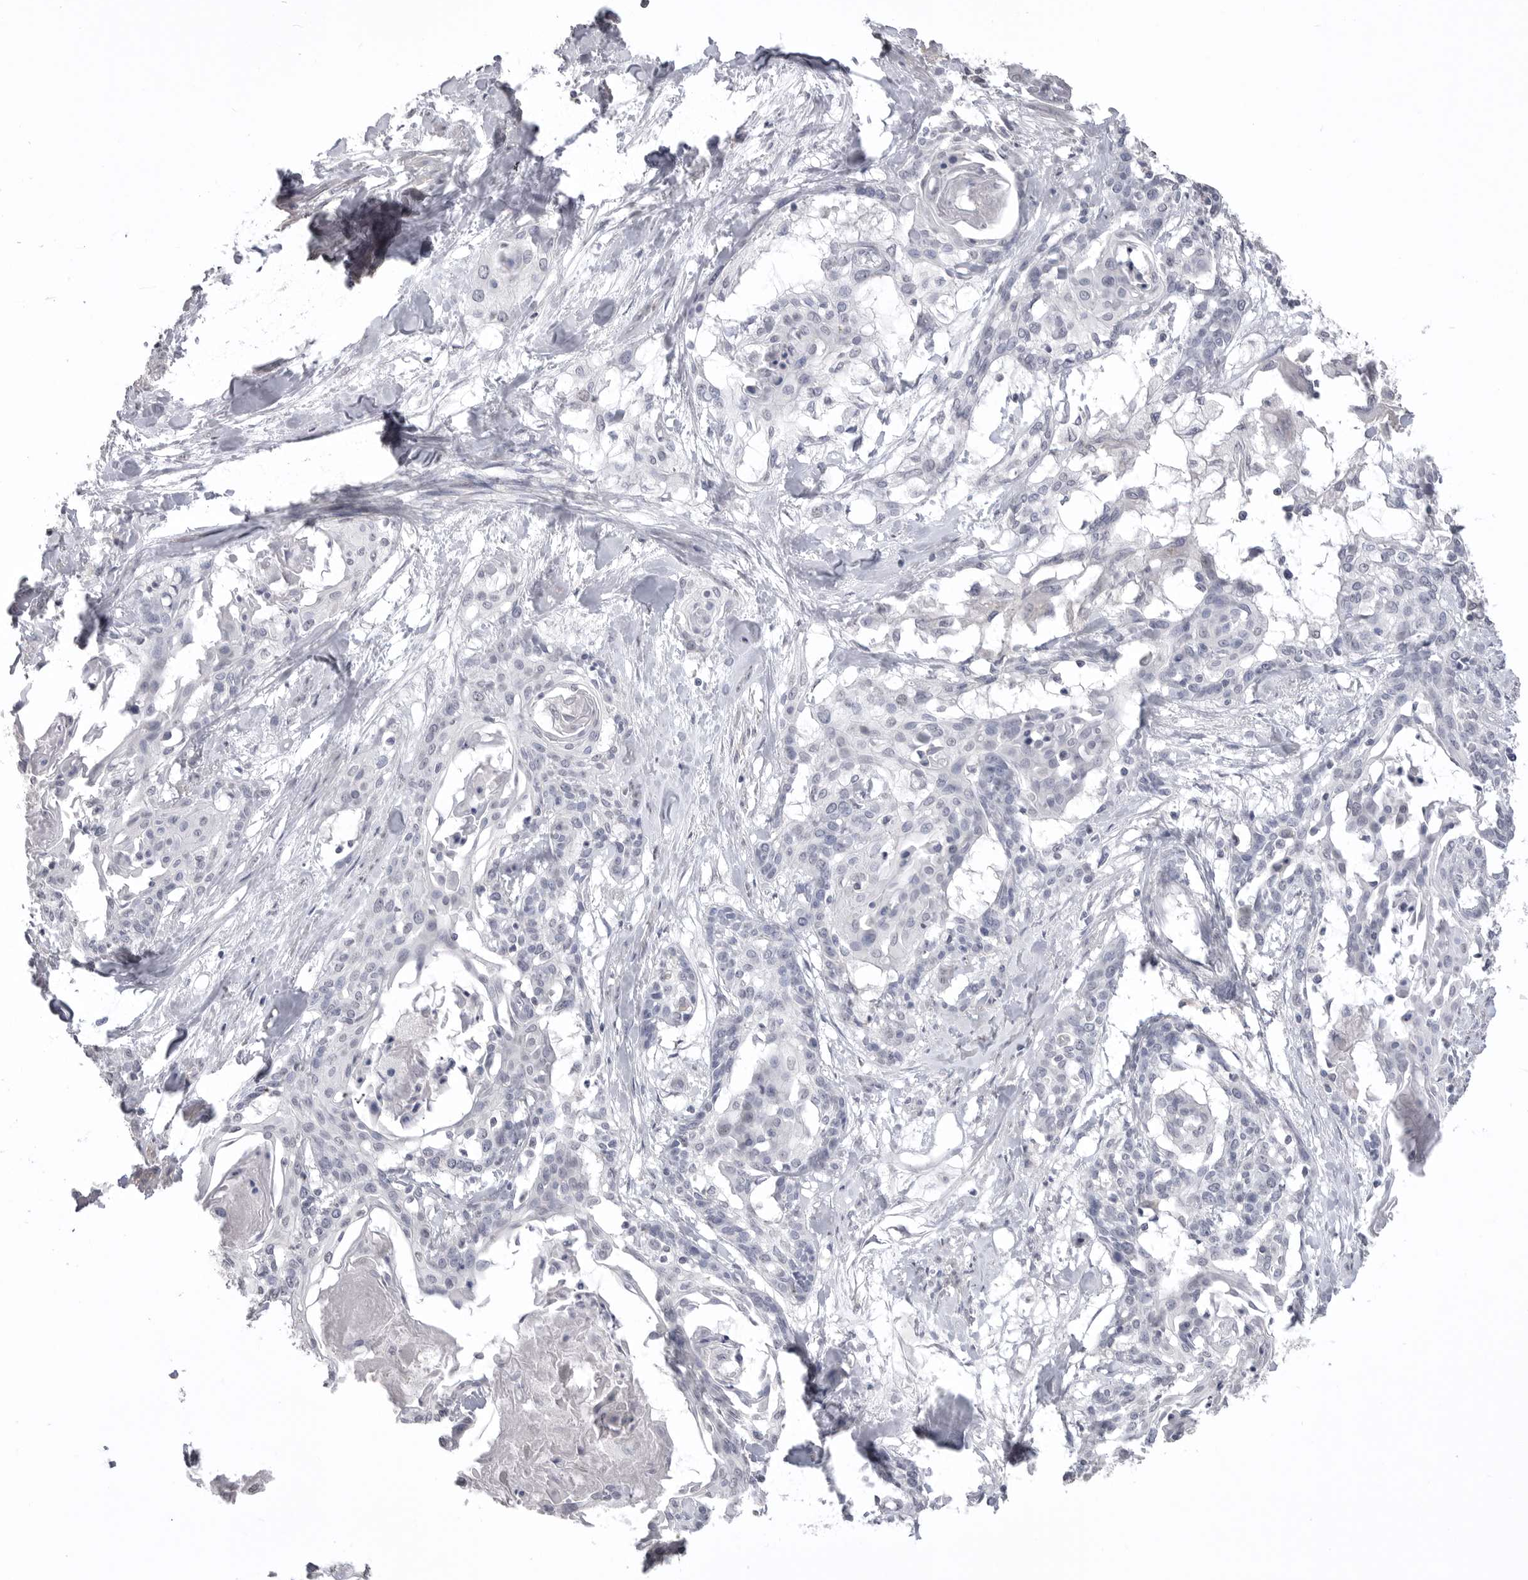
{"staining": {"intensity": "negative", "quantity": "none", "location": "none"}, "tissue": "cervical cancer", "cell_type": "Tumor cells", "image_type": "cancer", "snomed": [{"axis": "morphology", "description": "Squamous cell carcinoma, NOS"}, {"axis": "topography", "description": "Cervix"}], "caption": "The micrograph shows no staining of tumor cells in cervical cancer.", "gene": "ICAM5", "patient": {"sex": "female", "age": 57}}